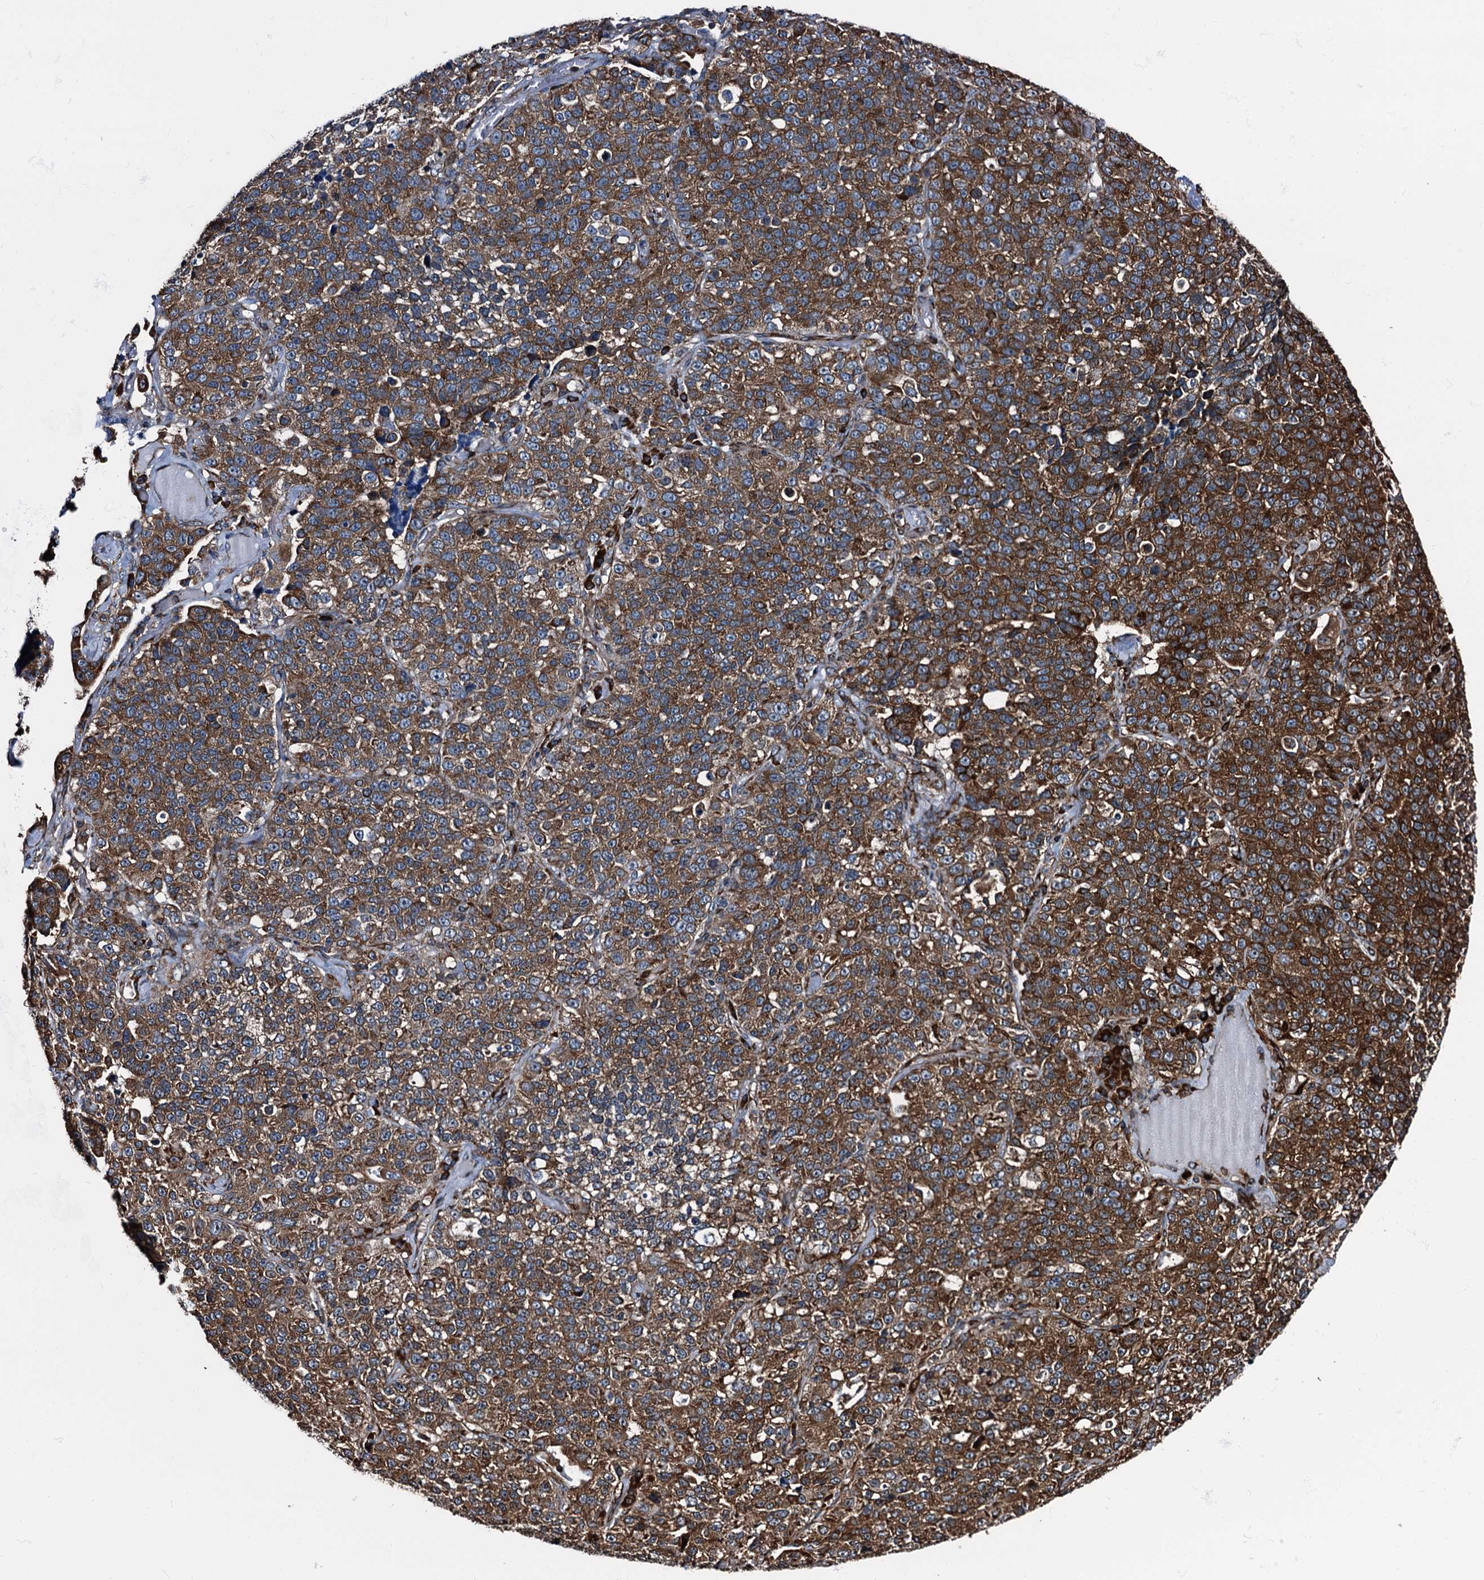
{"staining": {"intensity": "strong", "quantity": ">75%", "location": "cytoplasmic/membranous"}, "tissue": "lung cancer", "cell_type": "Tumor cells", "image_type": "cancer", "snomed": [{"axis": "morphology", "description": "Adenocarcinoma, NOS"}, {"axis": "topography", "description": "Lung"}], "caption": "Protein analysis of lung adenocarcinoma tissue displays strong cytoplasmic/membranous positivity in about >75% of tumor cells.", "gene": "ATP2C1", "patient": {"sex": "male", "age": 49}}